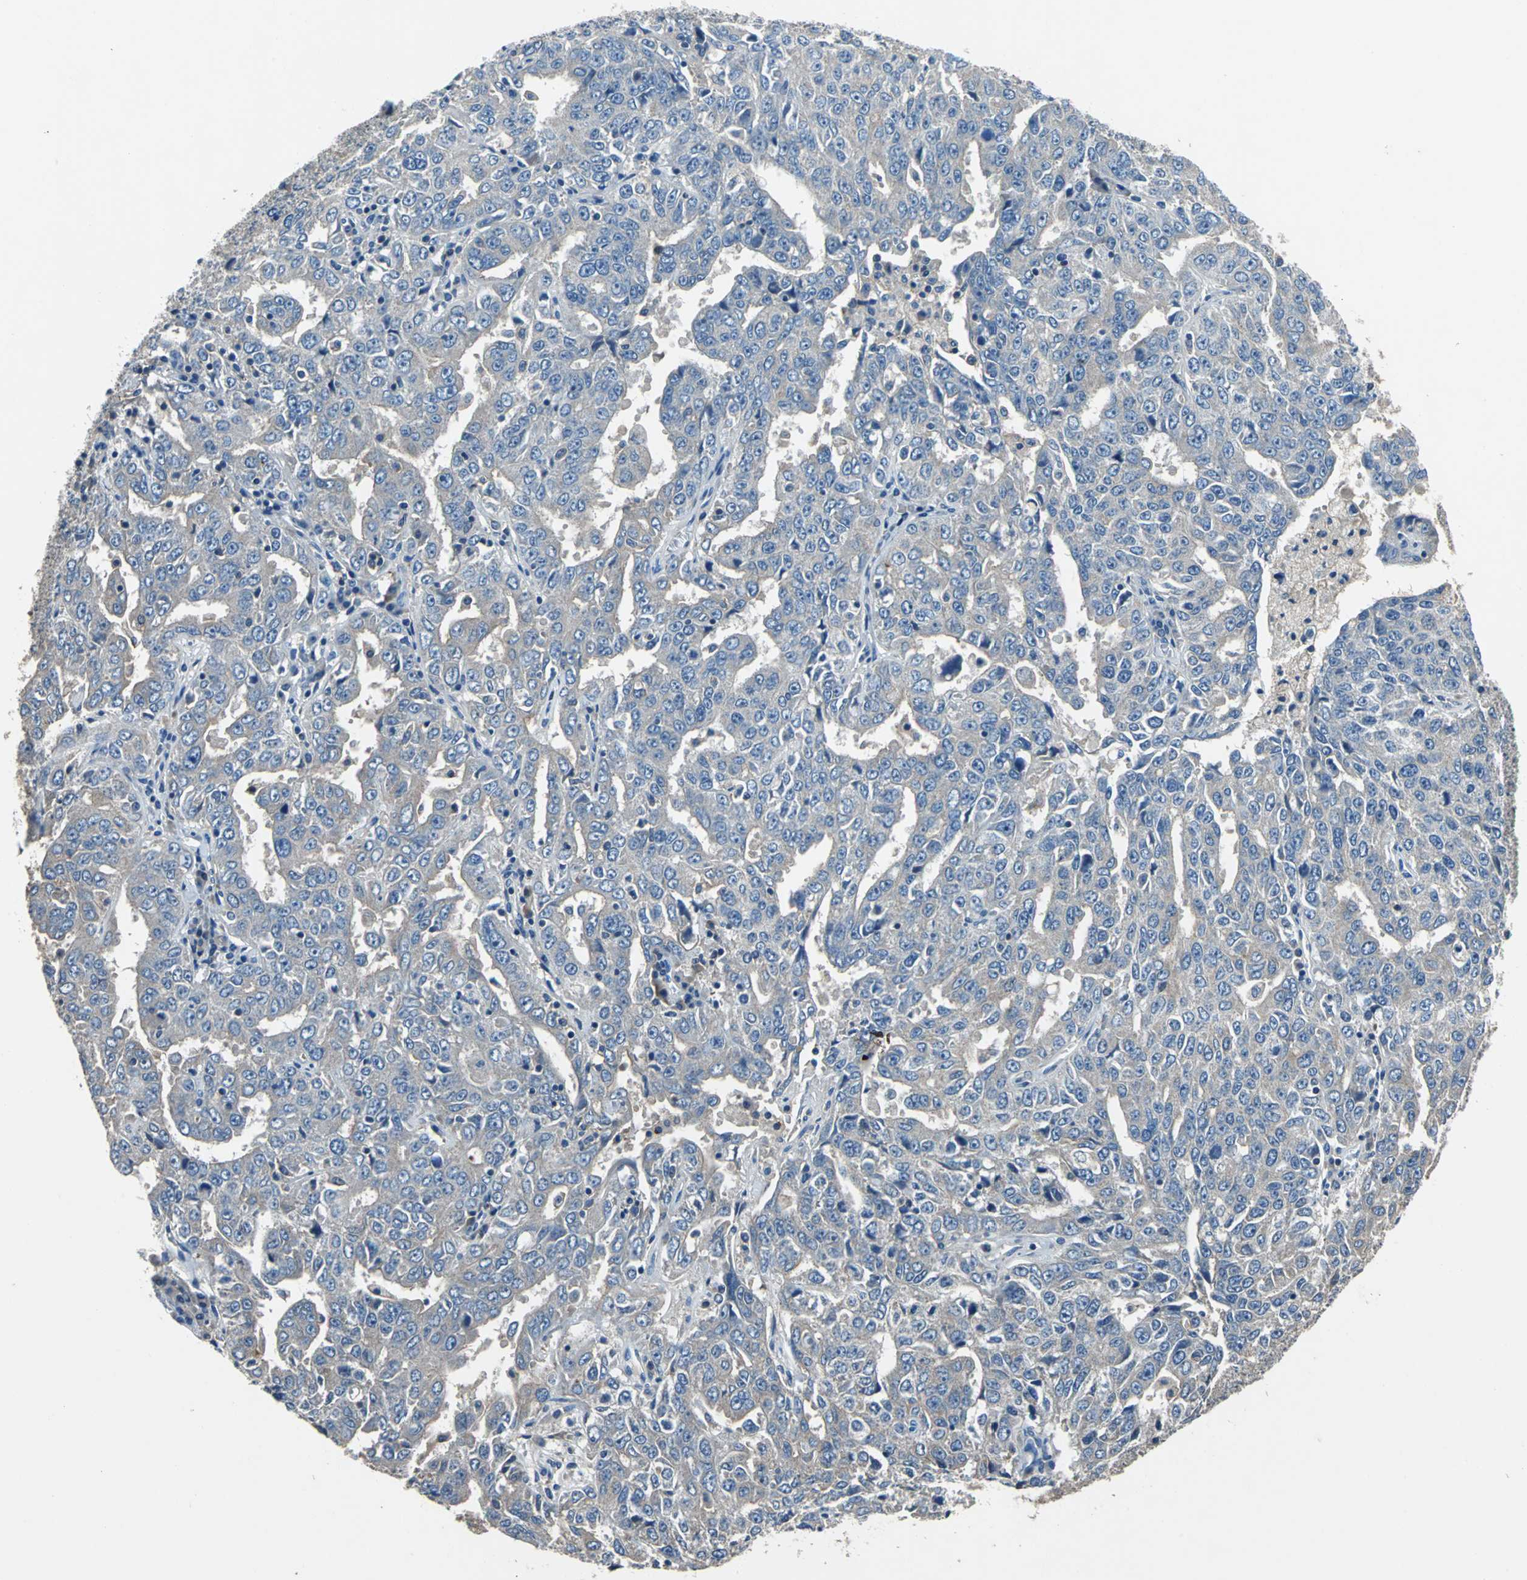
{"staining": {"intensity": "weak", "quantity": "25%-75%", "location": "cytoplasmic/membranous"}, "tissue": "ovarian cancer", "cell_type": "Tumor cells", "image_type": "cancer", "snomed": [{"axis": "morphology", "description": "Carcinoma, endometroid"}, {"axis": "topography", "description": "Ovary"}], "caption": "Approximately 25%-75% of tumor cells in human ovarian endometroid carcinoma demonstrate weak cytoplasmic/membranous protein staining as visualized by brown immunohistochemical staining.", "gene": "PRKCA", "patient": {"sex": "female", "age": 62}}